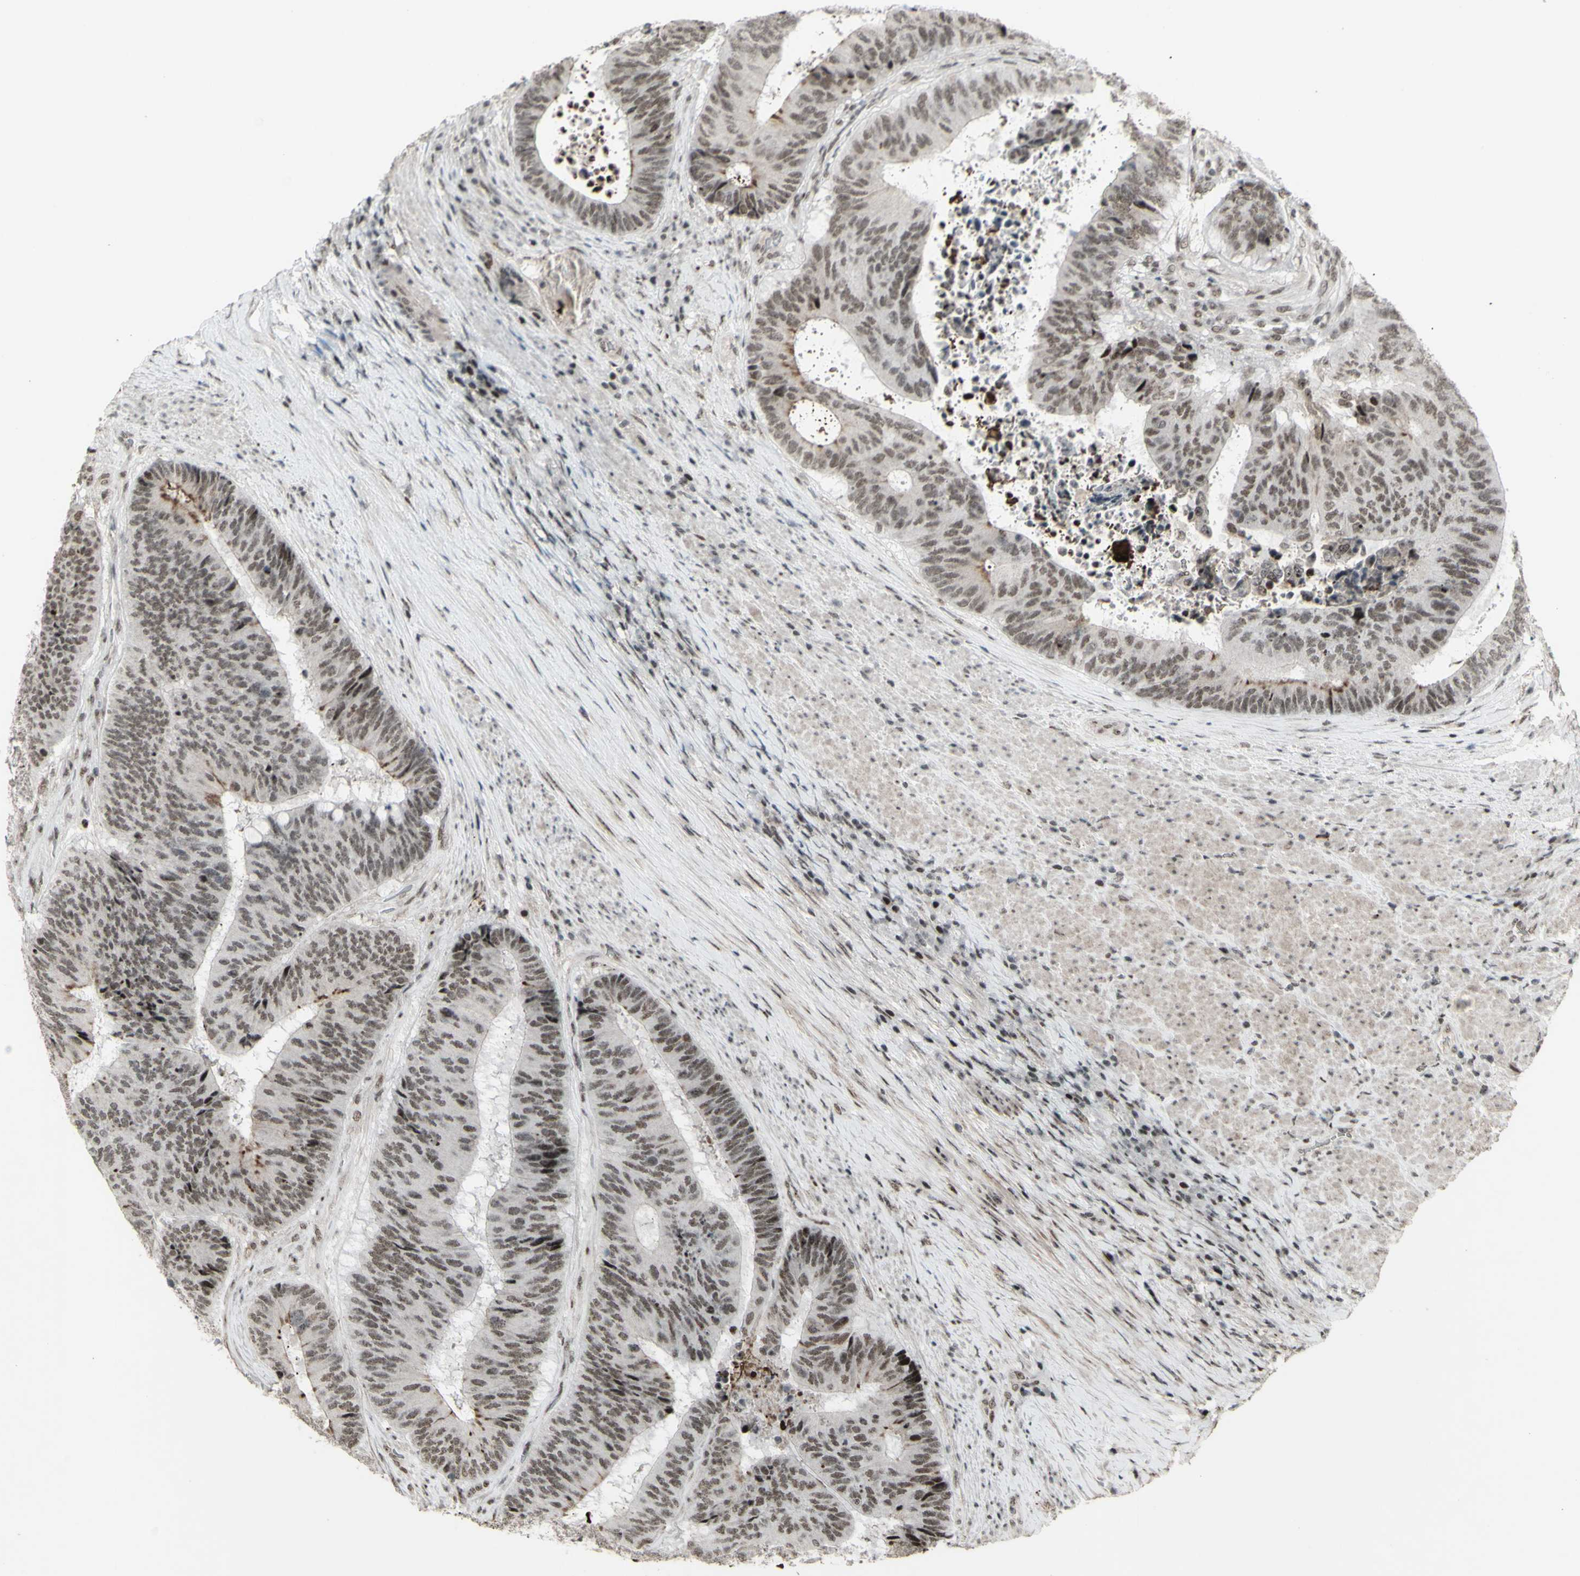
{"staining": {"intensity": "moderate", "quantity": ">75%", "location": "nuclear"}, "tissue": "colorectal cancer", "cell_type": "Tumor cells", "image_type": "cancer", "snomed": [{"axis": "morphology", "description": "Adenocarcinoma, NOS"}, {"axis": "topography", "description": "Rectum"}], "caption": "A photomicrograph of human adenocarcinoma (colorectal) stained for a protein exhibits moderate nuclear brown staining in tumor cells.", "gene": "SUPT6H", "patient": {"sex": "male", "age": 72}}